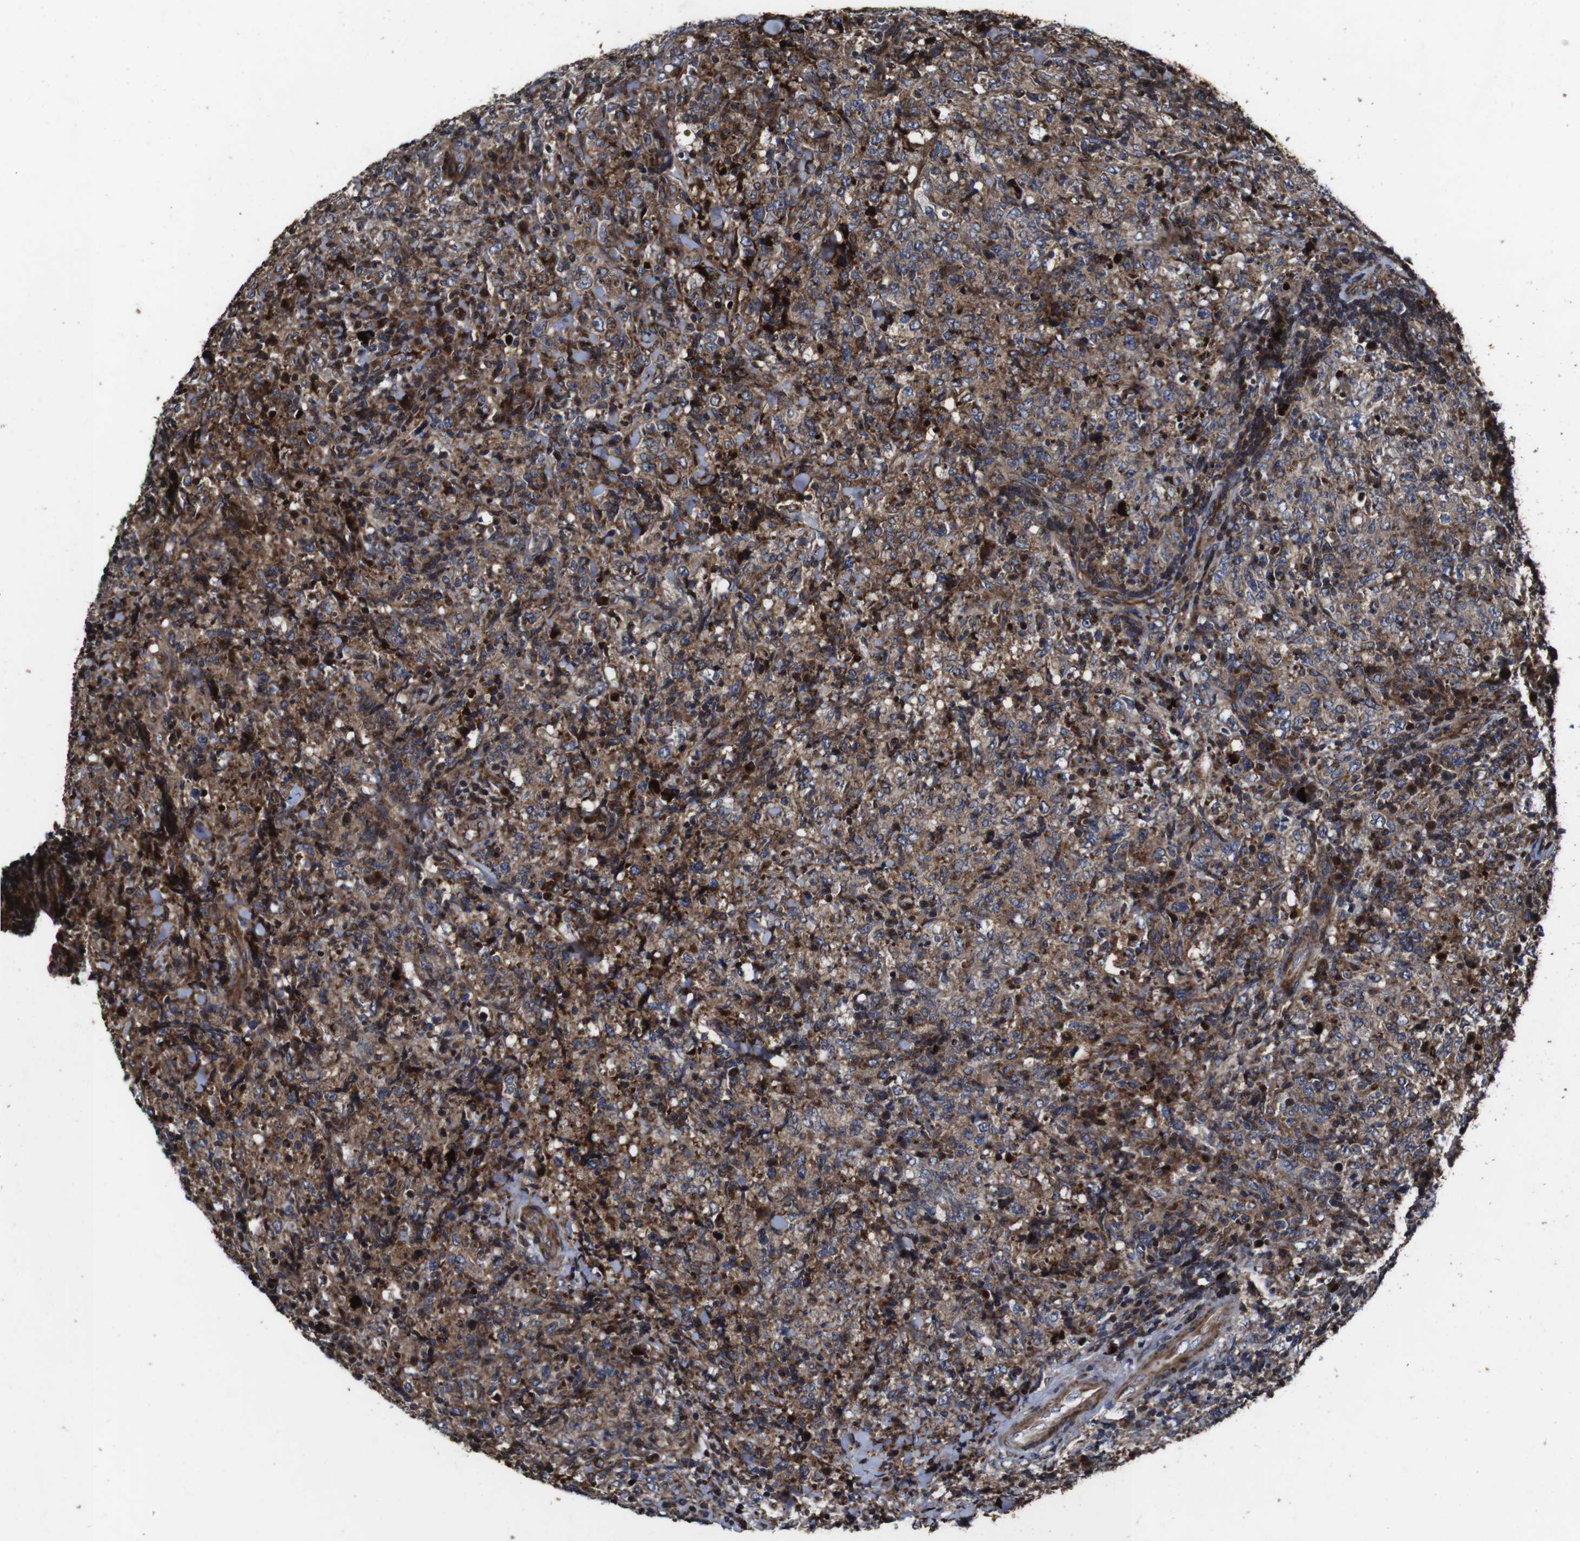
{"staining": {"intensity": "moderate", "quantity": ">75%", "location": "cytoplasmic/membranous"}, "tissue": "lymphoma", "cell_type": "Tumor cells", "image_type": "cancer", "snomed": [{"axis": "morphology", "description": "Malignant lymphoma, non-Hodgkin's type, High grade"}, {"axis": "topography", "description": "Tonsil"}], "caption": "Malignant lymphoma, non-Hodgkin's type (high-grade) stained with IHC shows moderate cytoplasmic/membranous staining in approximately >75% of tumor cells.", "gene": "SMYD3", "patient": {"sex": "female", "age": 36}}